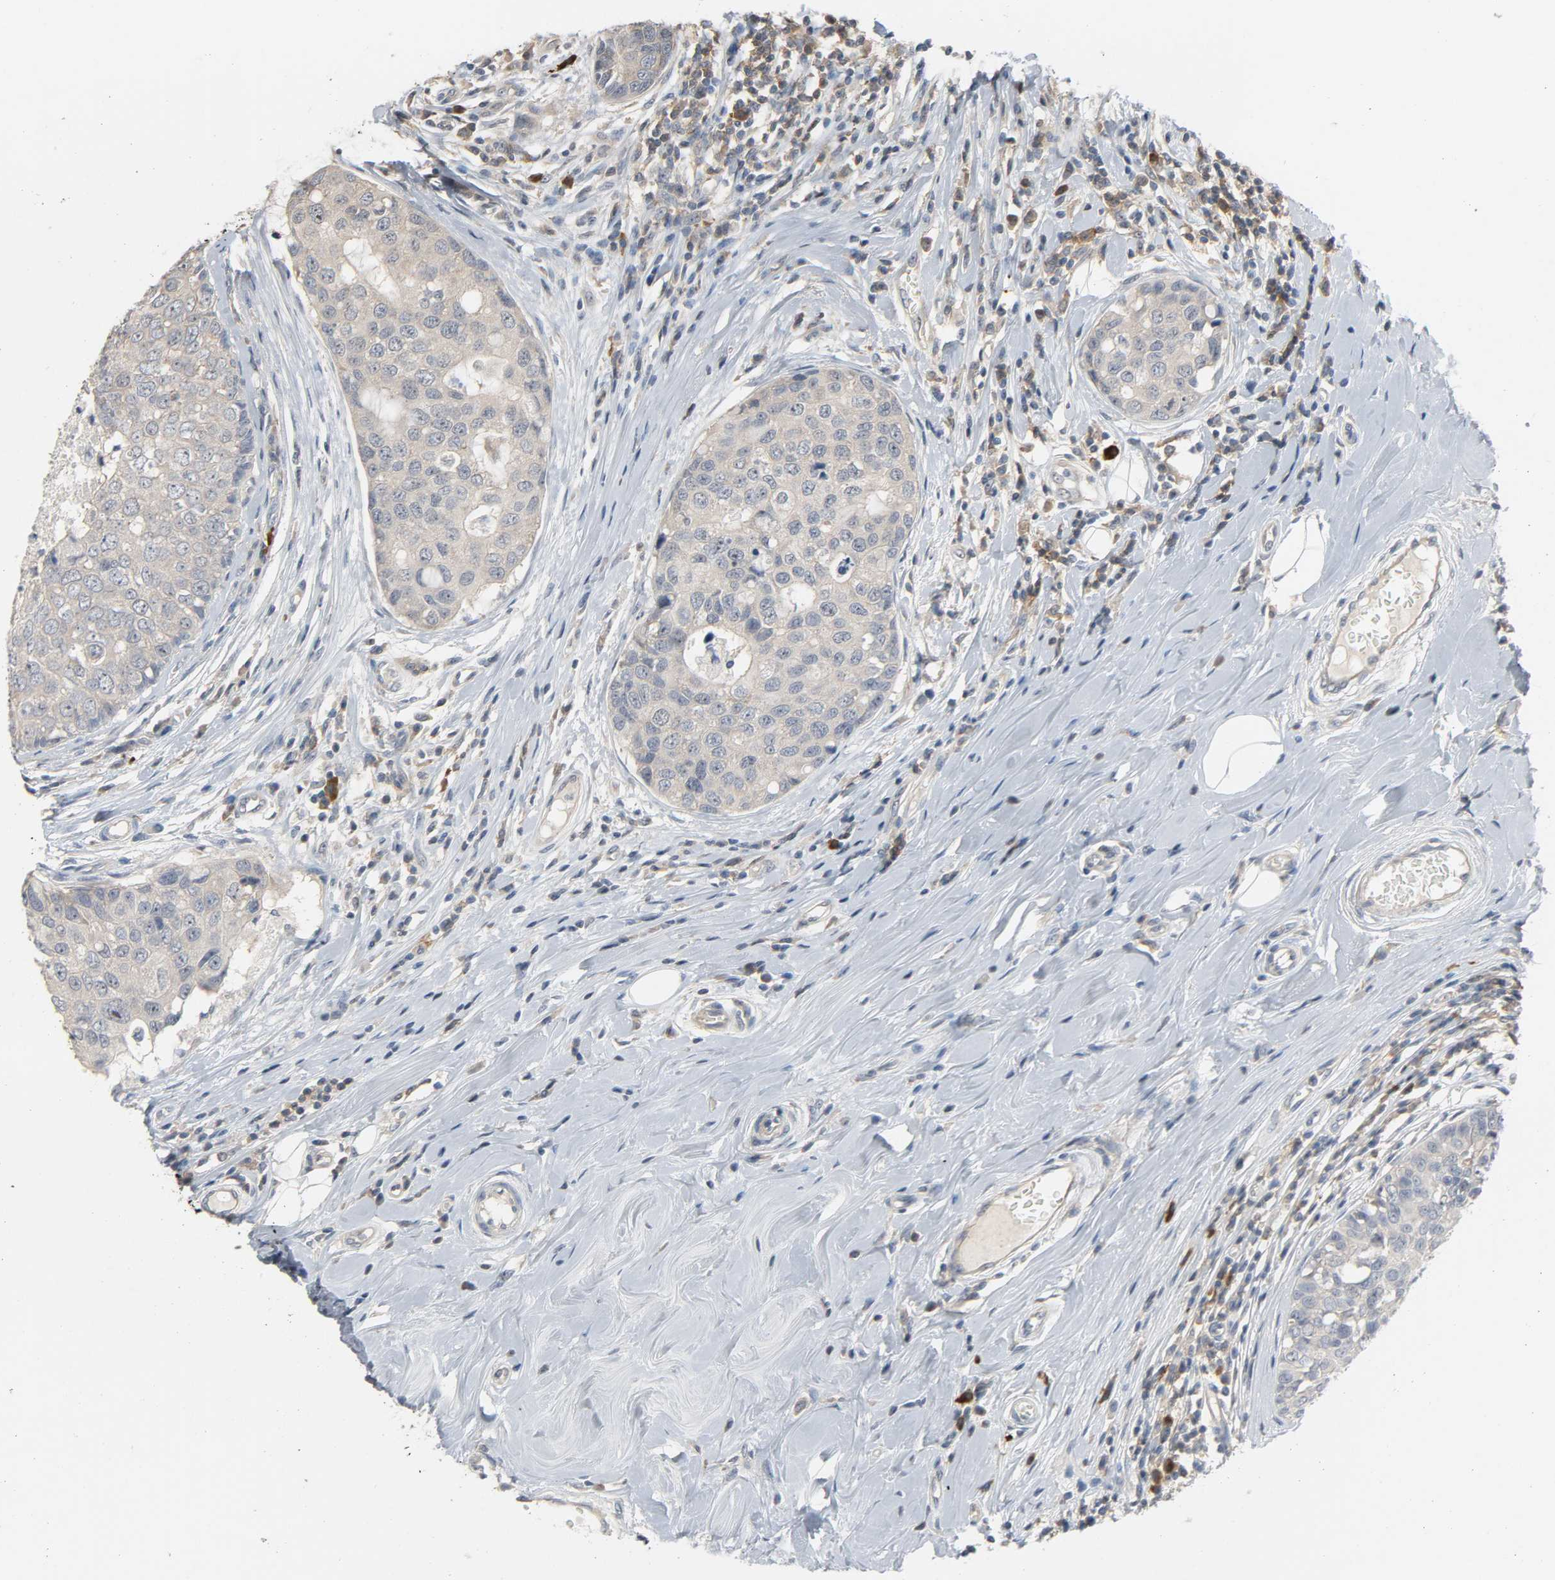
{"staining": {"intensity": "weak", "quantity": "25%-75%", "location": "cytoplasmic/membranous"}, "tissue": "breast cancer", "cell_type": "Tumor cells", "image_type": "cancer", "snomed": [{"axis": "morphology", "description": "Duct carcinoma"}, {"axis": "topography", "description": "Breast"}], "caption": "Protein expression analysis of human breast invasive ductal carcinoma reveals weak cytoplasmic/membranous expression in about 25%-75% of tumor cells.", "gene": "CD4", "patient": {"sex": "female", "age": 27}}